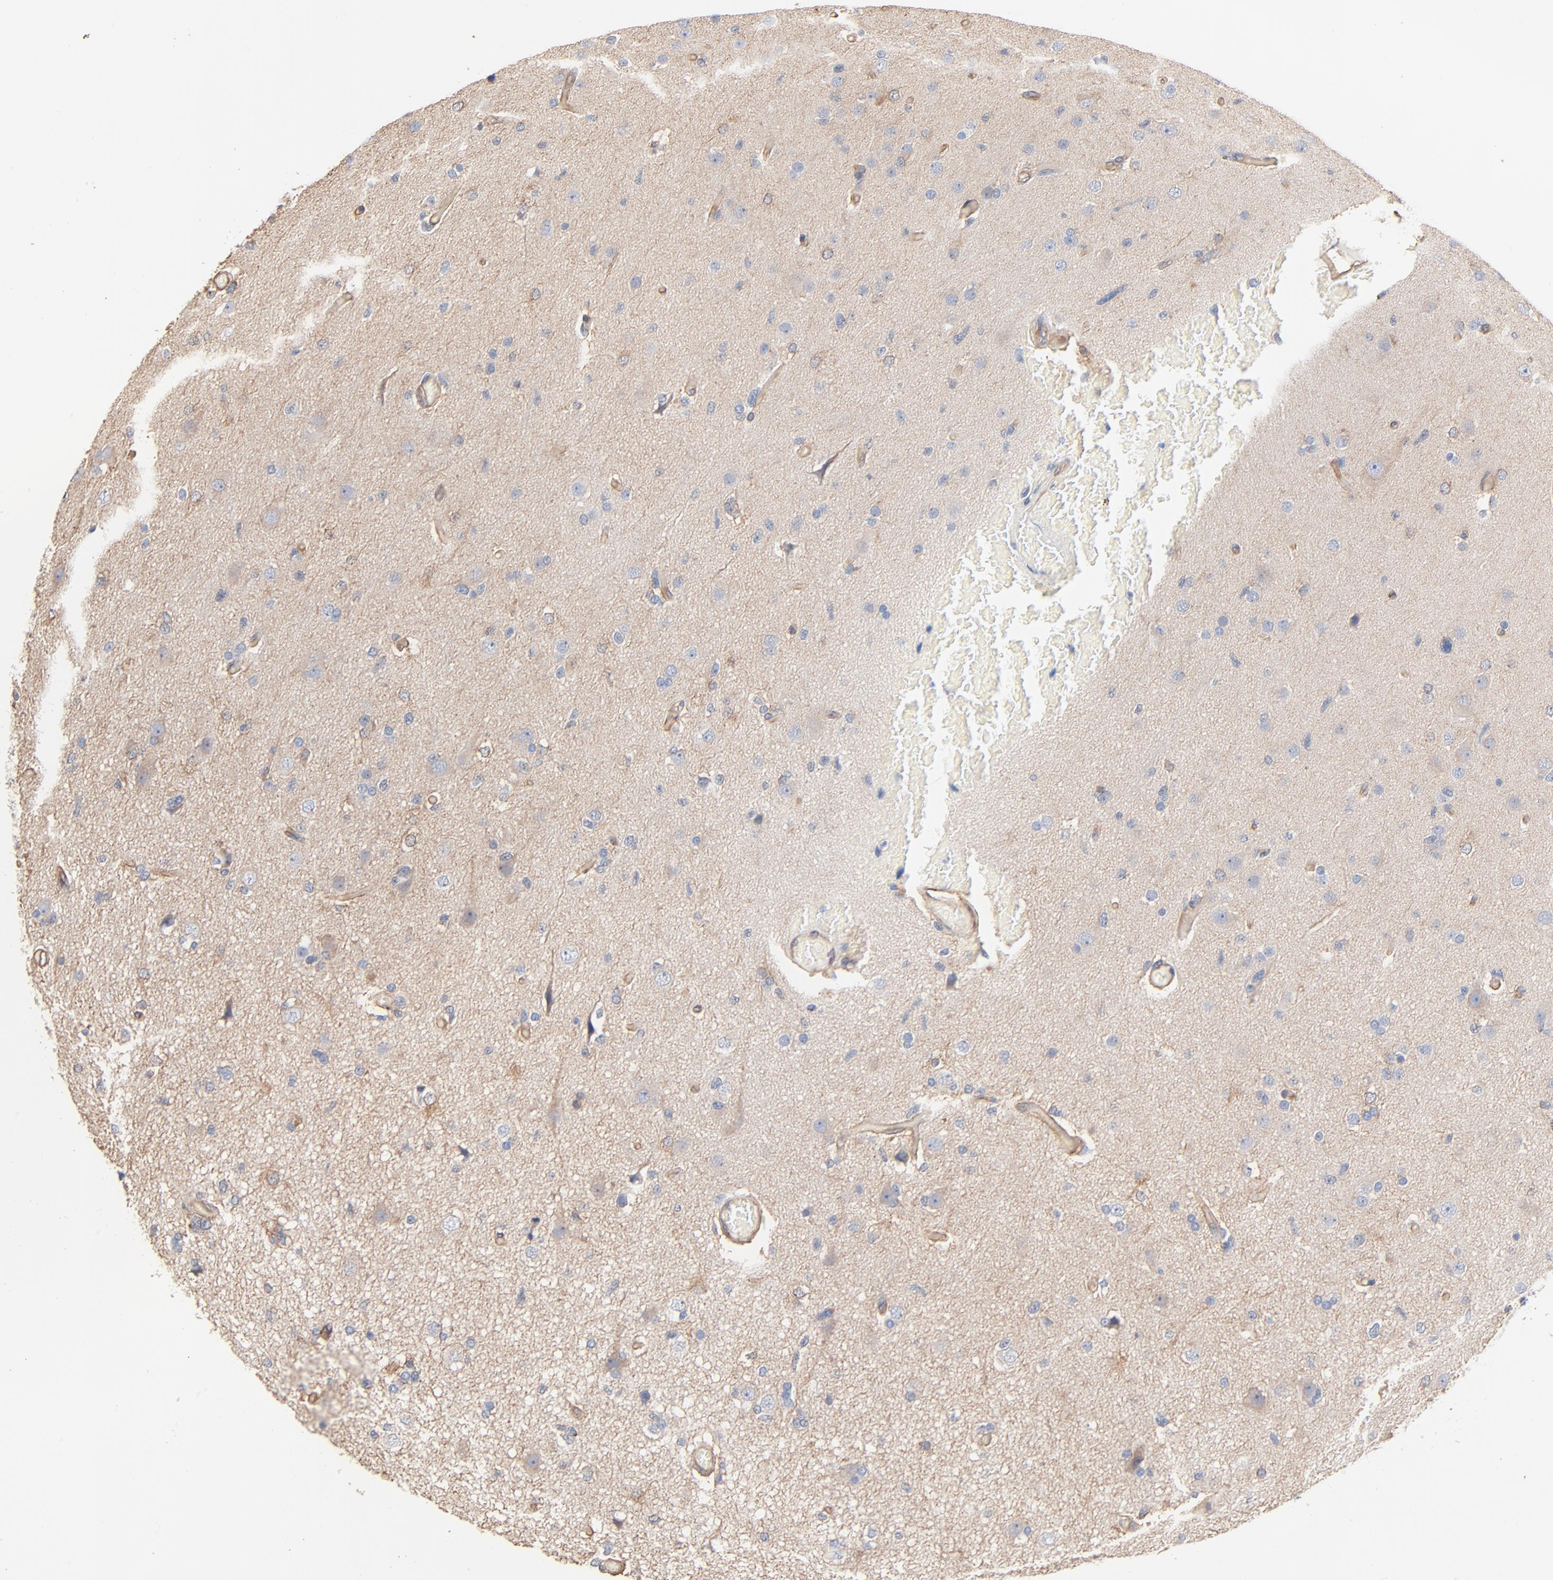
{"staining": {"intensity": "moderate", "quantity": "<25%", "location": "cytoplasmic/membranous"}, "tissue": "glioma", "cell_type": "Tumor cells", "image_type": "cancer", "snomed": [{"axis": "morphology", "description": "Glioma, malignant, High grade"}, {"axis": "topography", "description": "Brain"}], "caption": "A micrograph showing moderate cytoplasmic/membranous positivity in about <25% of tumor cells in glioma, as visualized by brown immunohistochemical staining.", "gene": "ABCD4", "patient": {"sex": "male", "age": 33}}